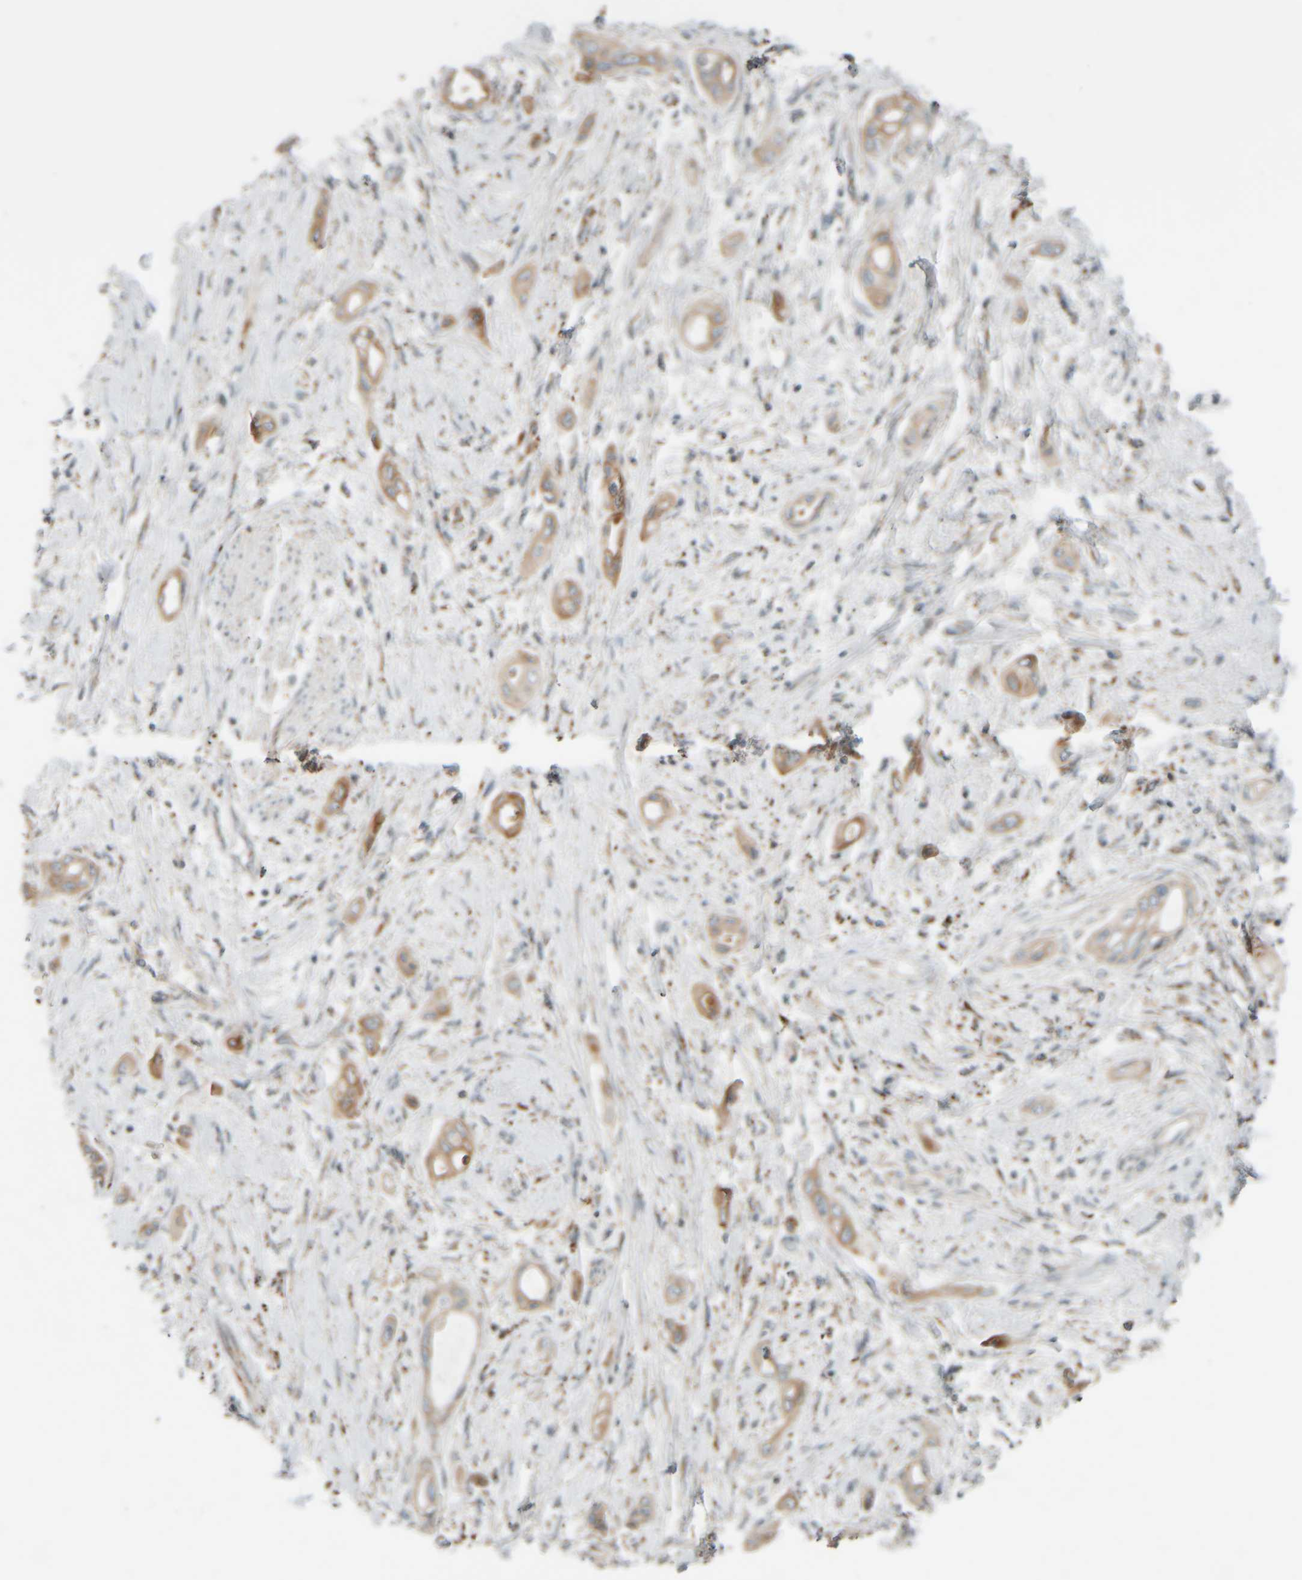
{"staining": {"intensity": "moderate", "quantity": ">75%", "location": "cytoplasmic/membranous"}, "tissue": "pancreatic cancer", "cell_type": "Tumor cells", "image_type": "cancer", "snomed": [{"axis": "morphology", "description": "Adenocarcinoma, NOS"}, {"axis": "topography", "description": "Pancreas"}], "caption": "DAB (3,3'-diaminobenzidine) immunohistochemical staining of human pancreatic adenocarcinoma demonstrates moderate cytoplasmic/membranous protein expression in approximately >75% of tumor cells.", "gene": "SPAG5", "patient": {"sex": "male", "age": 59}}